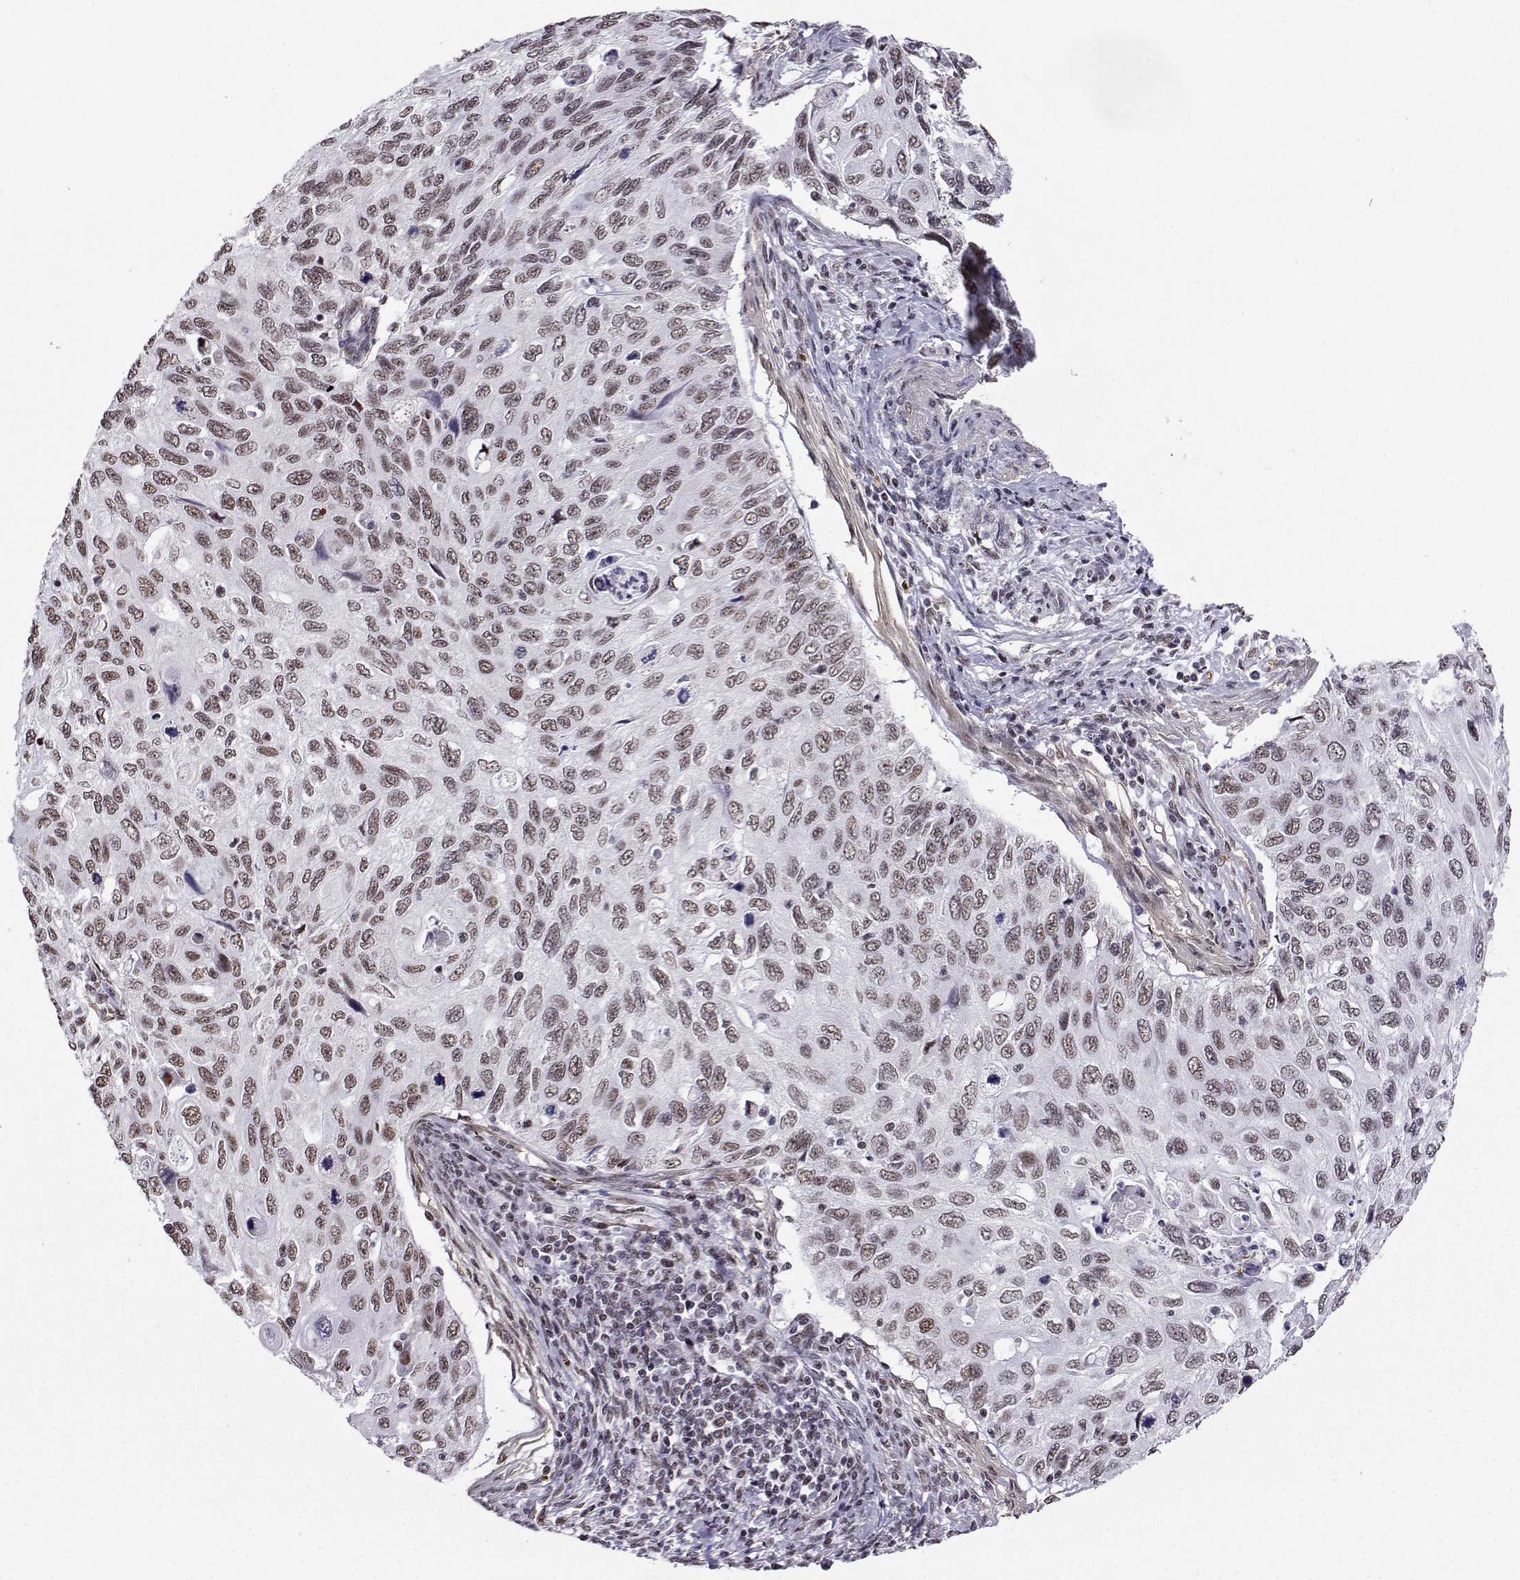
{"staining": {"intensity": "weak", "quantity": ">75%", "location": "nuclear"}, "tissue": "cervical cancer", "cell_type": "Tumor cells", "image_type": "cancer", "snomed": [{"axis": "morphology", "description": "Squamous cell carcinoma, NOS"}, {"axis": "topography", "description": "Cervix"}], "caption": "High-power microscopy captured an immunohistochemistry (IHC) histopathology image of cervical cancer (squamous cell carcinoma), revealing weak nuclear expression in approximately >75% of tumor cells.", "gene": "CCNK", "patient": {"sex": "female", "age": 70}}